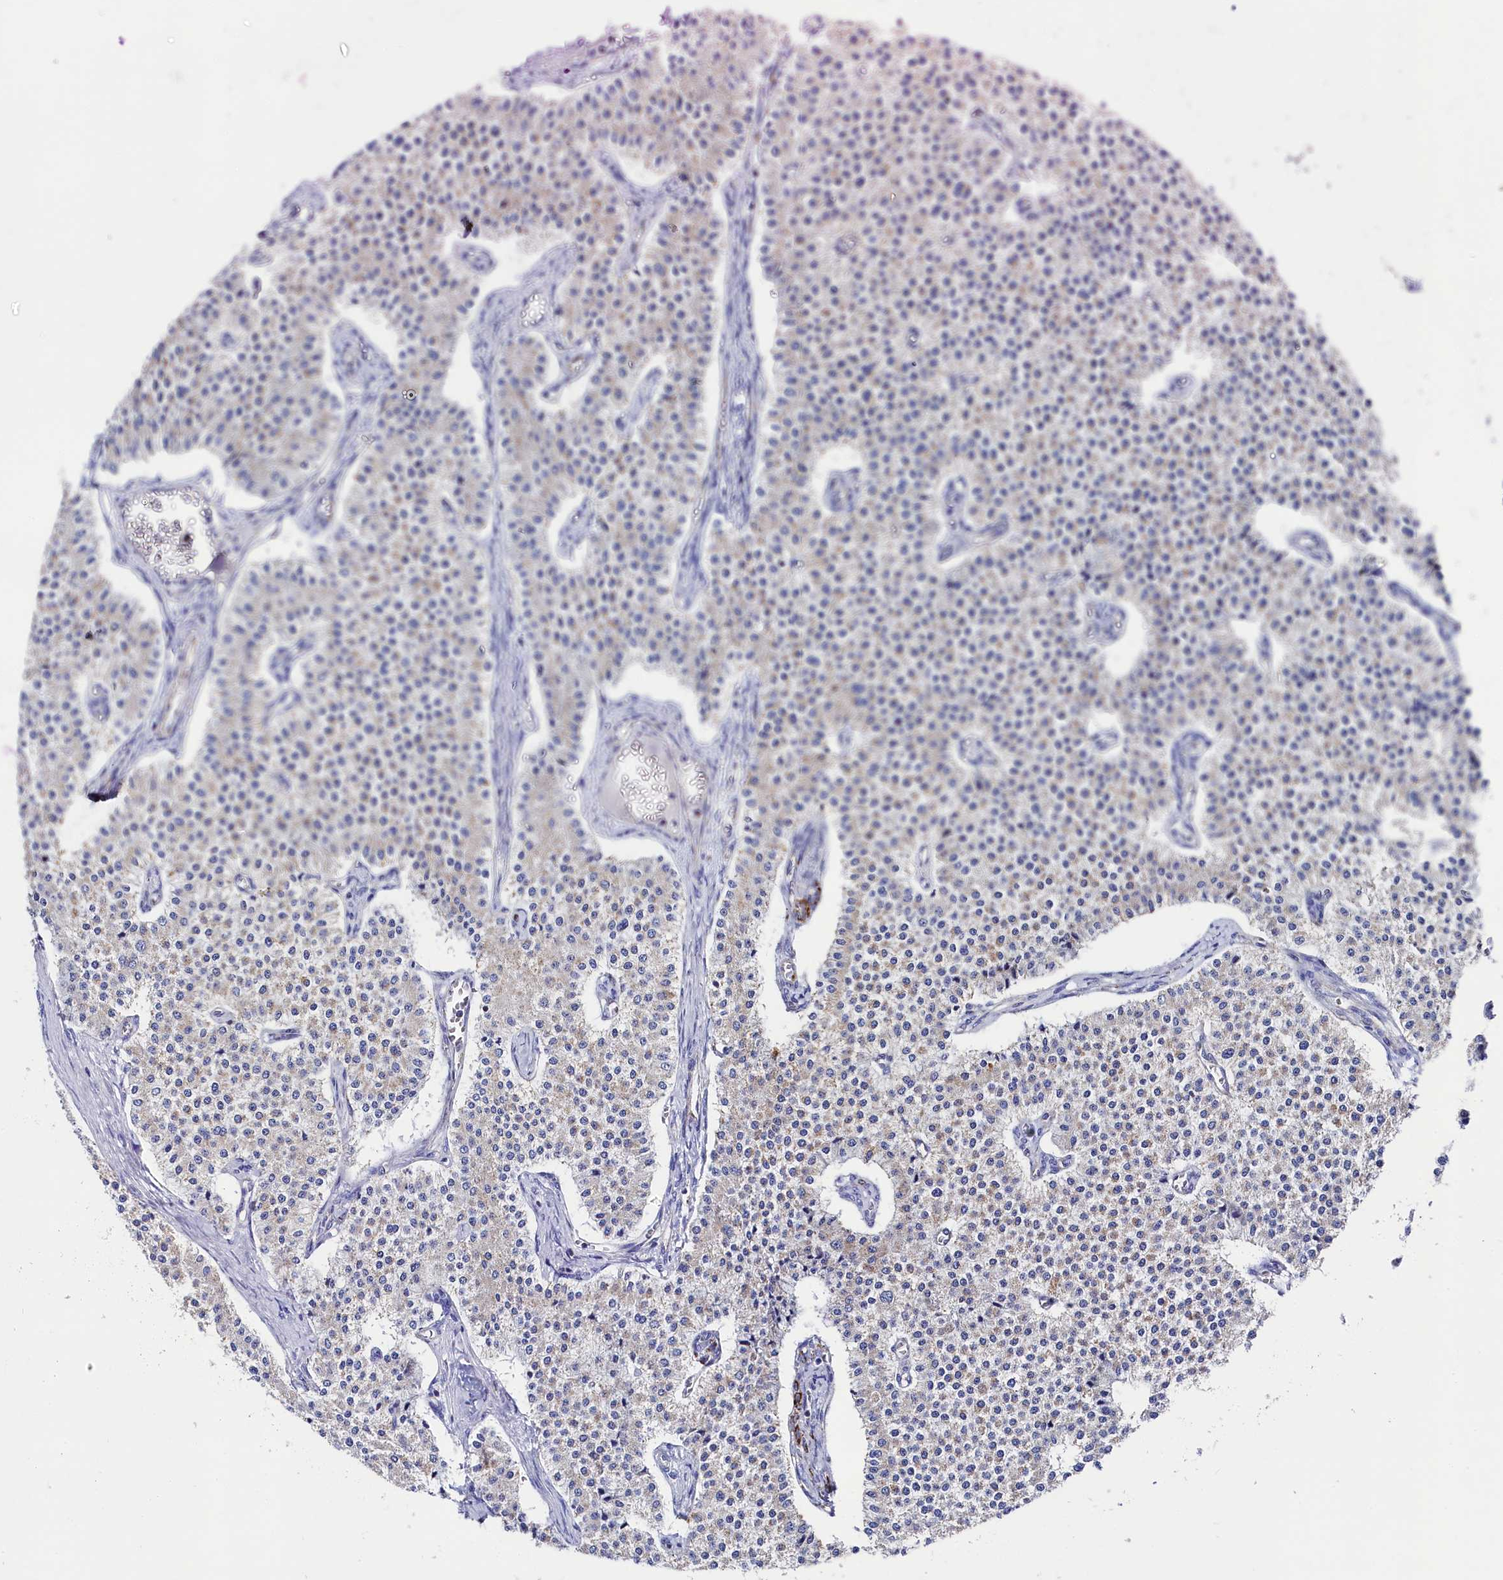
{"staining": {"intensity": "weak", "quantity": "<25%", "location": "cytoplasmic/membranous"}, "tissue": "carcinoid", "cell_type": "Tumor cells", "image_type": "cancer", "snomed": [{"axis": "morphology", "description": "Carcinoid, malignant, NOS"}, {"axis": "topography", "description": "Colon"}], "caption": "Carcinoid was stained to show a protein in brown. There is no significant positivity in tumor cells.", "gene": "MMAB", "patient": {"sex": "female", "age": 52}}